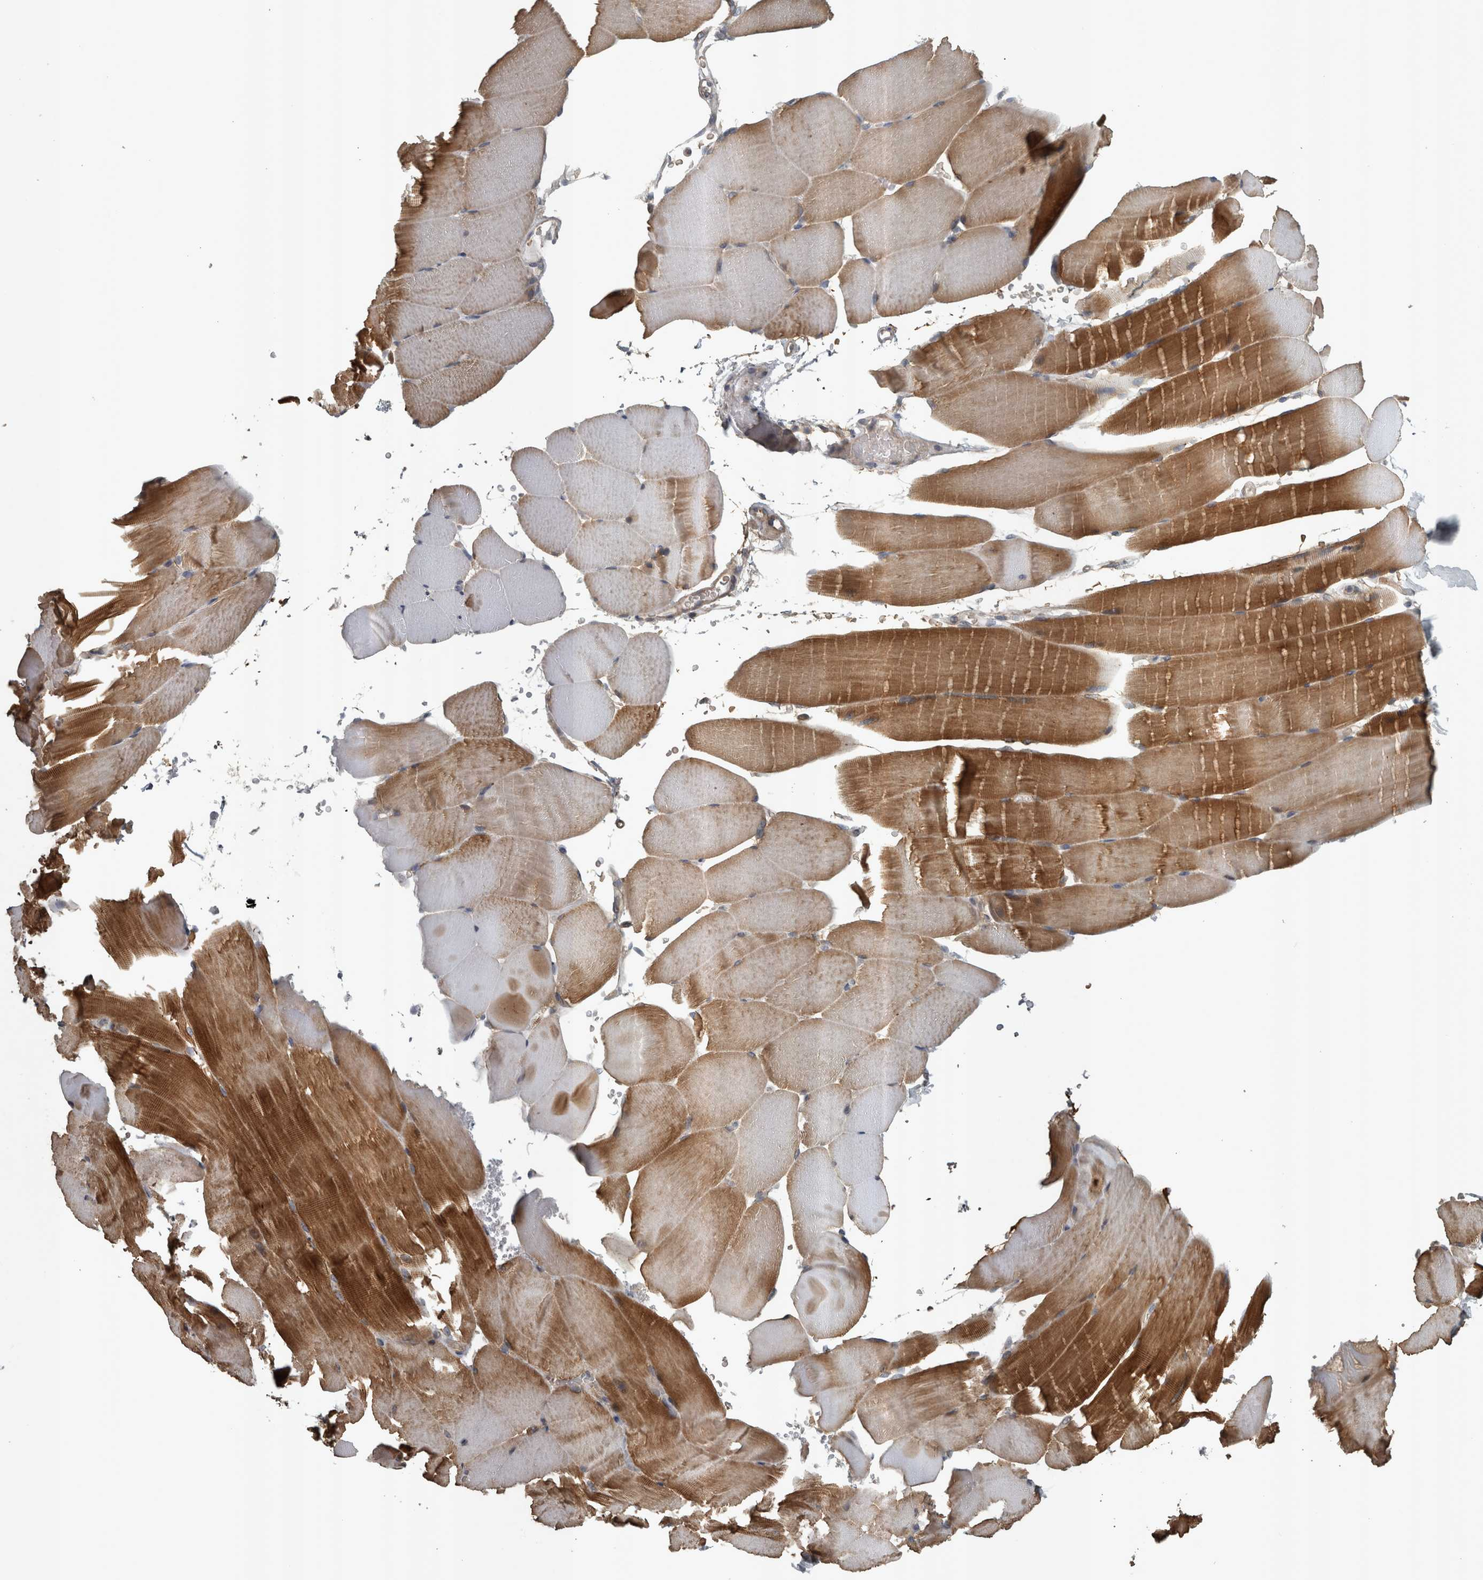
{"staining": {"intensity": "moderate", "quantity": "25%-75%", "location": "cytoplasmic/membranous"}, "tissue": "skeletal muscle", "cell_type": "Myocytes", "image_type": "normal", "snomed": [{"axis": "morphology", "description": "Normal tissue, NOS"}, {"axis": "topography", "description": "Skeletal muscle"}, {"axis": "topography", "description": "Parathyroid gland"}], "caption": "A brown stain highlights moderate cytoplasmic/membranous staining of a protein in myocytes of benign skeletal muscle. (DAB = brown stain, brightfield microscopy at high magnification).", "gene": "ZNF345", "patient": {"sex": "female", "age": 37}}